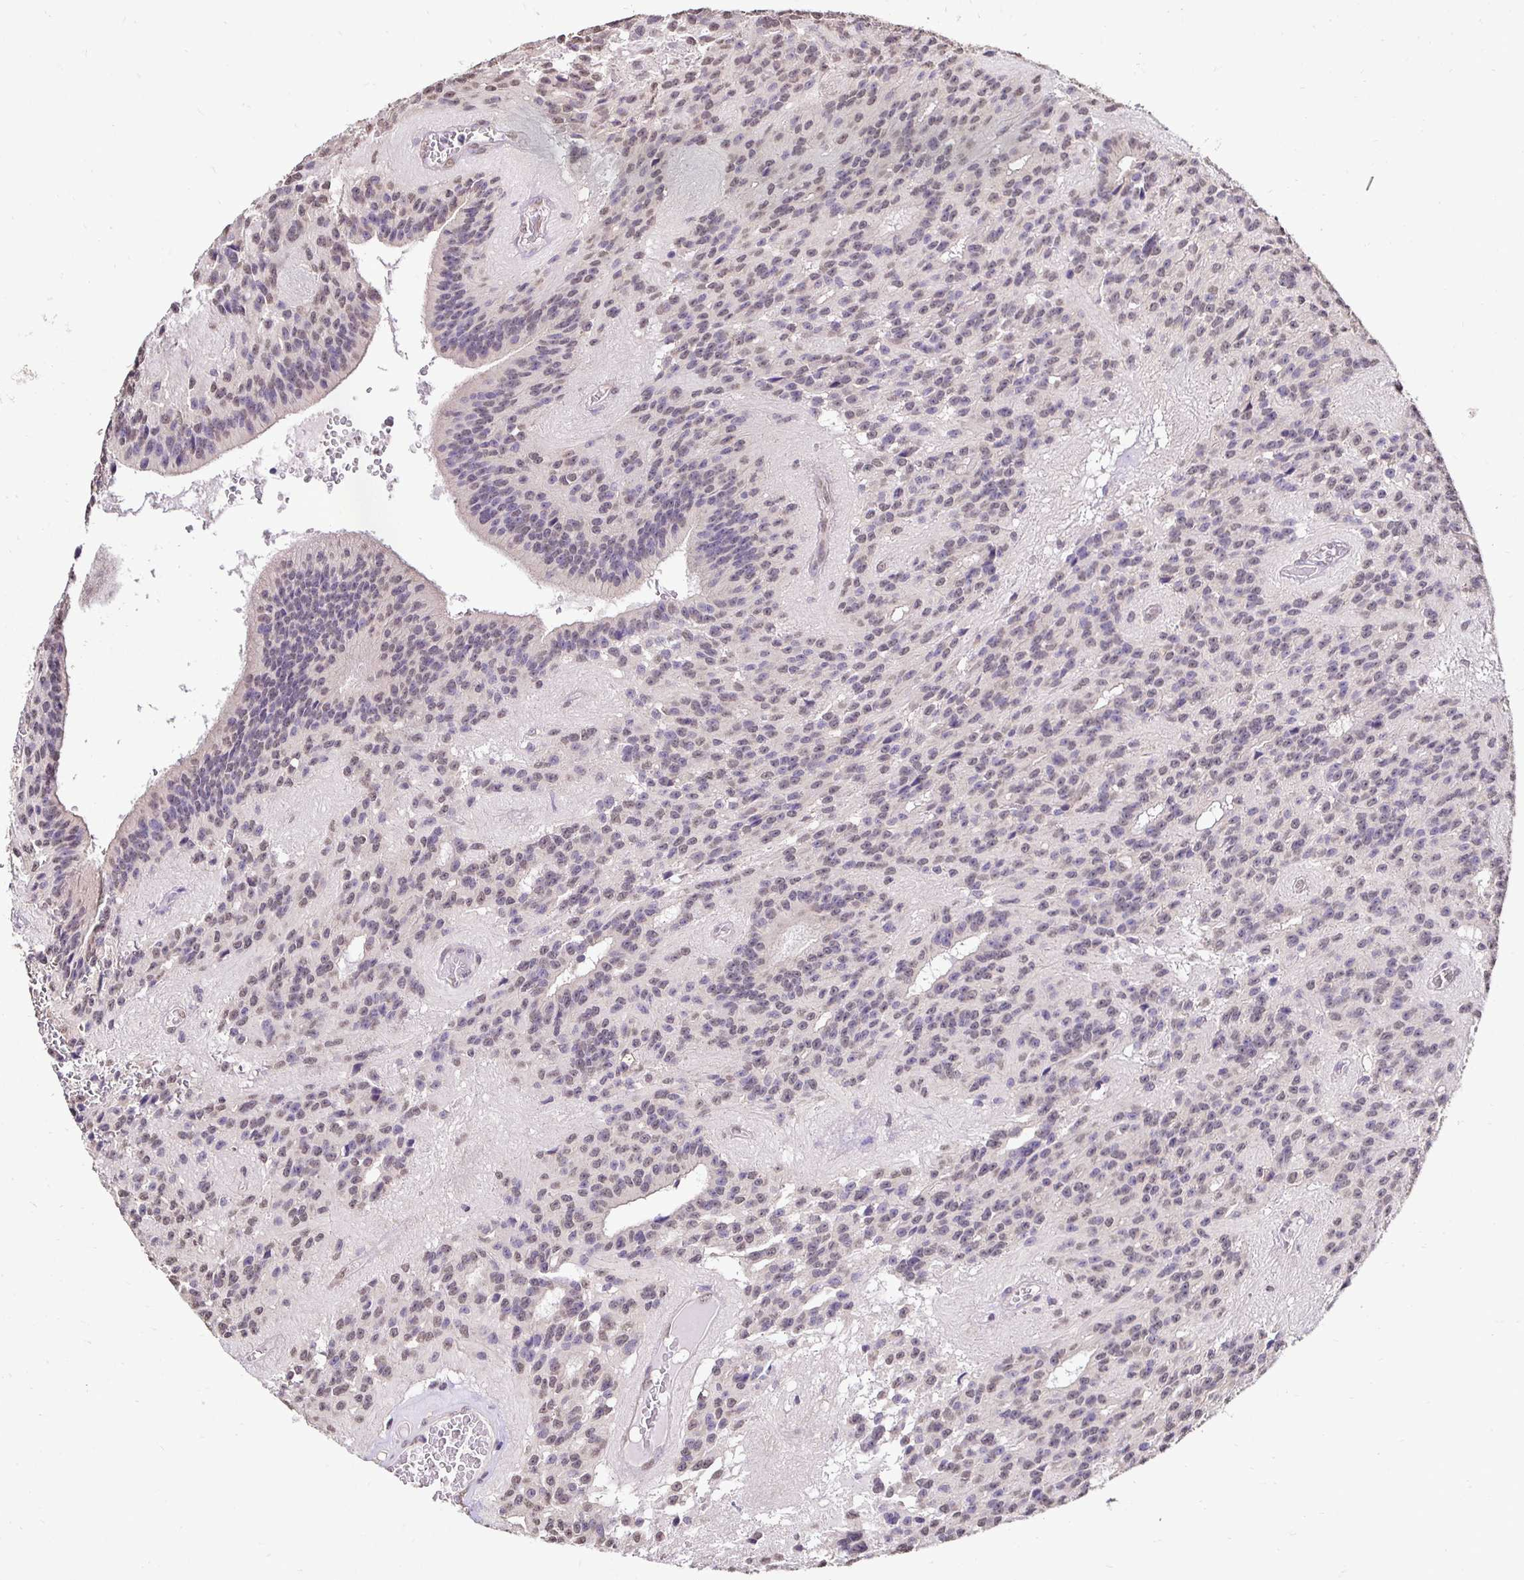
{"staining": {"intensity": "negative", "quantity": "none", "location": "none"}, "tissue": "glioma", "cell_type": "Tumor cells", "image_type": "cancer", "snomed": [{"axis": "morphology", "description": "Glioma, malignant, Low grade"}, {"axis": "topography", "description": "Brain"}], "caption": "Immunohistochemical staining of human malignant low-grade glioma displays no significant staining in tumor cells.", "gene": "RHEBL1", "patient": {"sex": "male", "age": 31}}